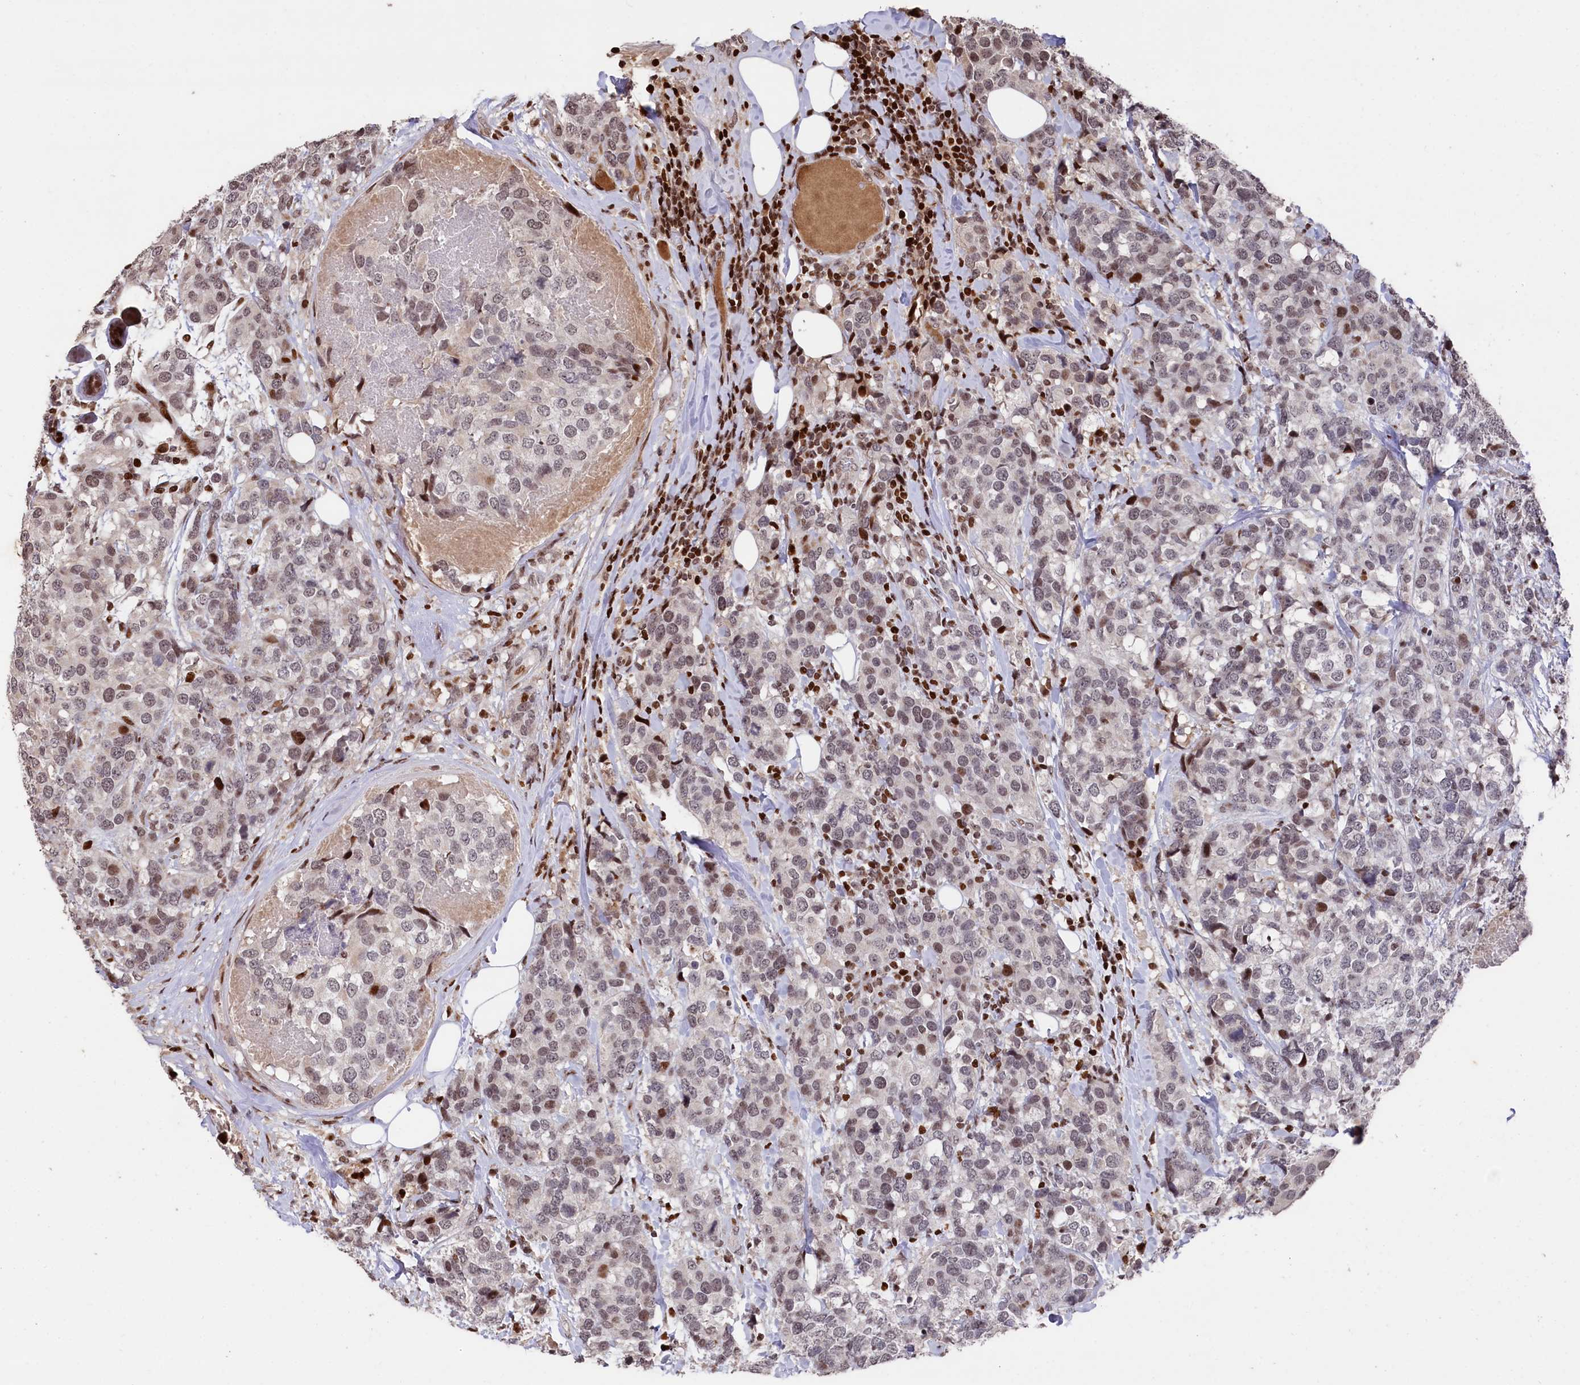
{"staining": {"intensity": "moderate", "quantity": "<25%", "location": "nuclear"}, "tissue": "breast cancer", "cell_type": "Tumor cells", "image_type": "cancer", "snomed": [{"axis": "morphology", "description": "Lobular carcinoma"}, {"axis": "topography", "description": "Breast"}], "caption": "Immunohistochemical staining of lobular carcinoma (breast) demonstrates moderate nuclear protein staining in approximately <25% of tumor cells. (IHC, brightfield microscopy, high magnification).", "gene": "MCF2L2", "patient": {"sex": "female", "age": 59}}